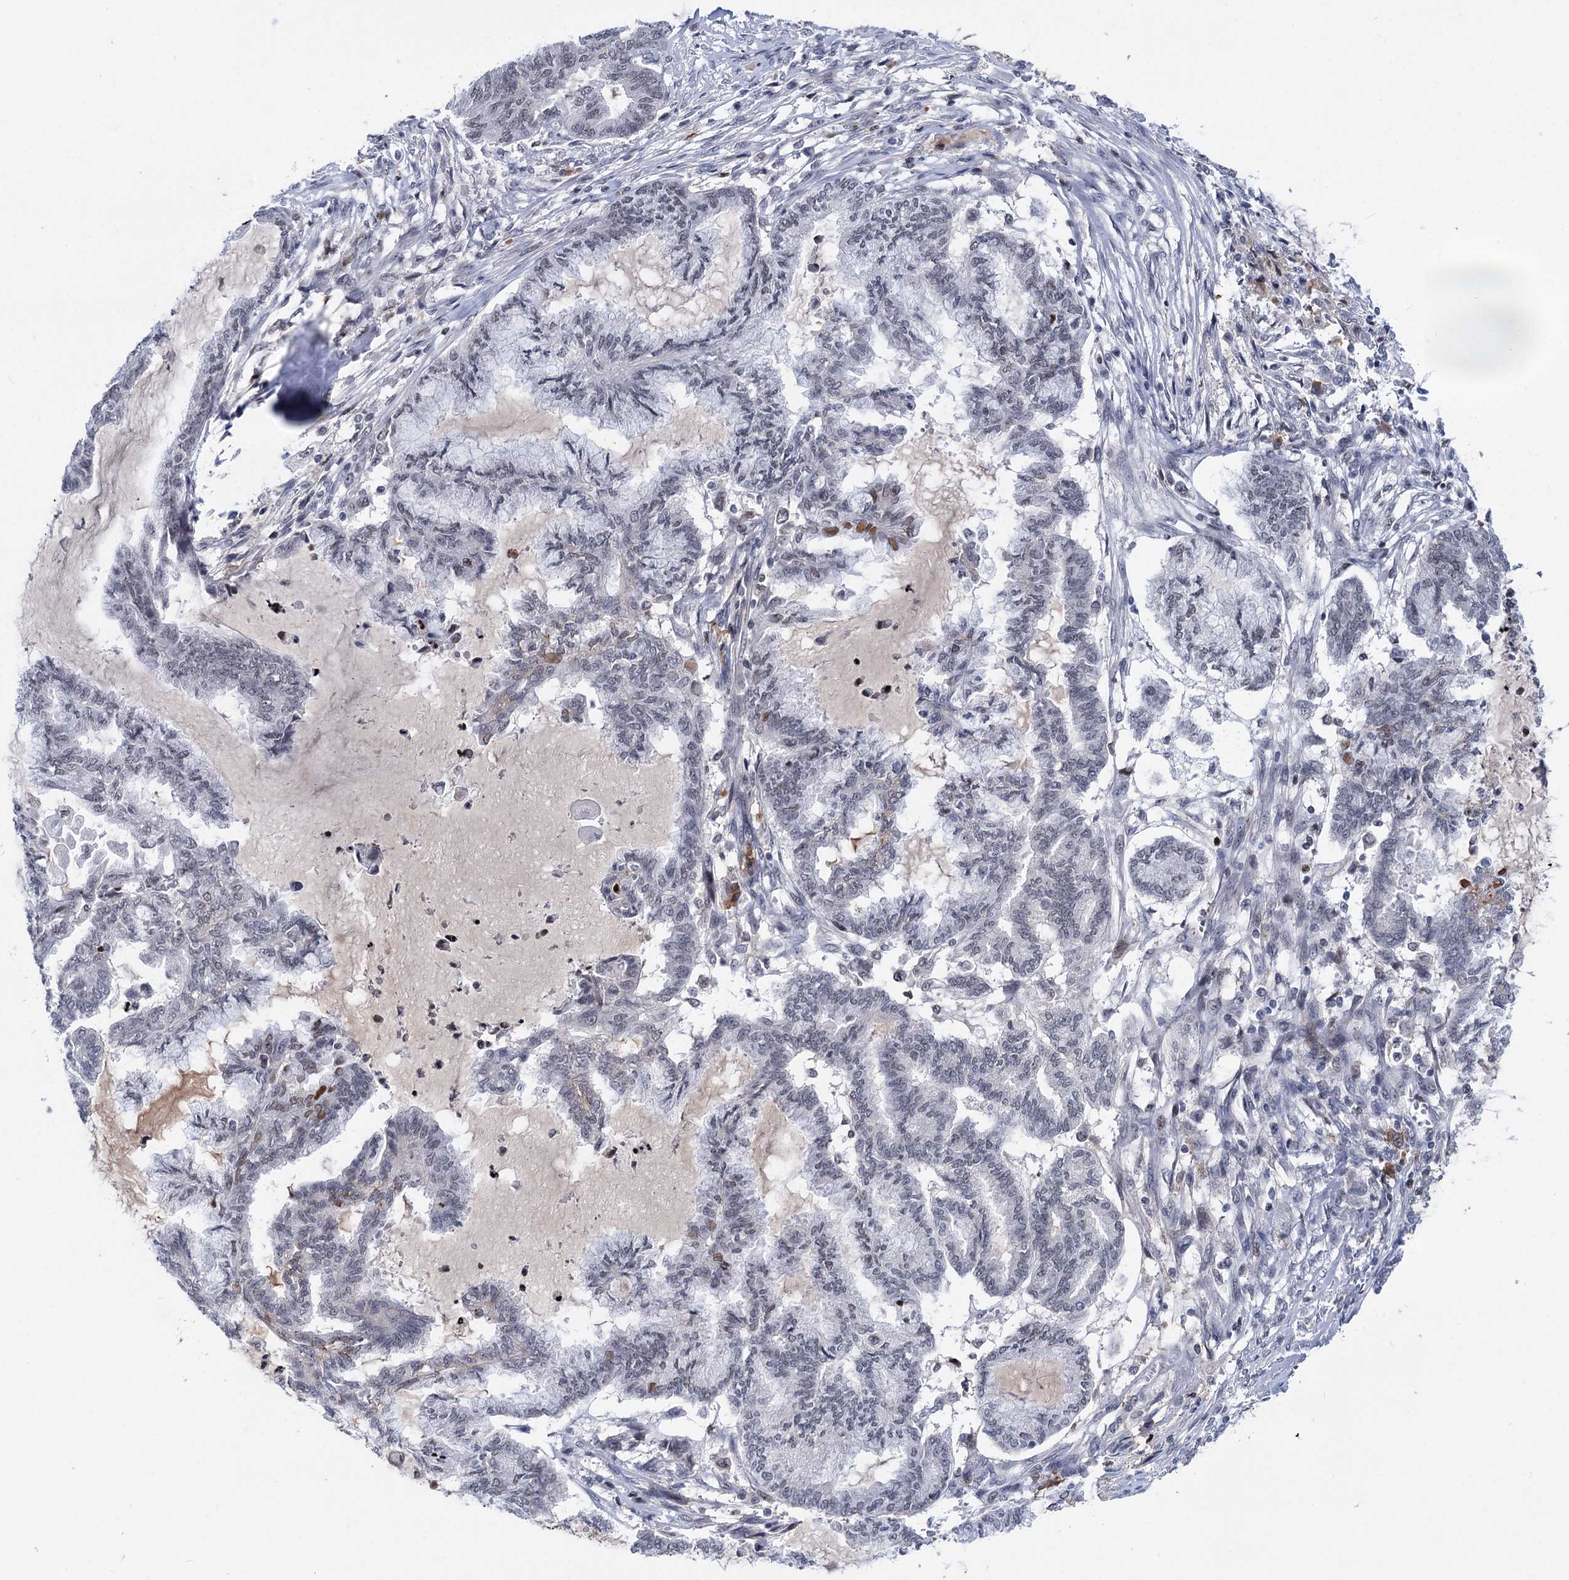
{"staining": {"intensity": "moderate", "quantity": "<25%", "location": "nuclear"}, "tissue": "endometrial cancer", "cell_type": "Tumor cells", "image_type": "cancer", "snomed": [{"axis": "morphology", "description": "Adenocarcinoma, NOS"}, {"axis": "topography", "description": "Endometrium"}], "caption": "Protein staining of endometrial cancer tissue demonstrates moderate nuclear staining in about <25% of tumor cells.", "gene": "ZCCHC10", "patient": {"sex": "female", "age": 86}}